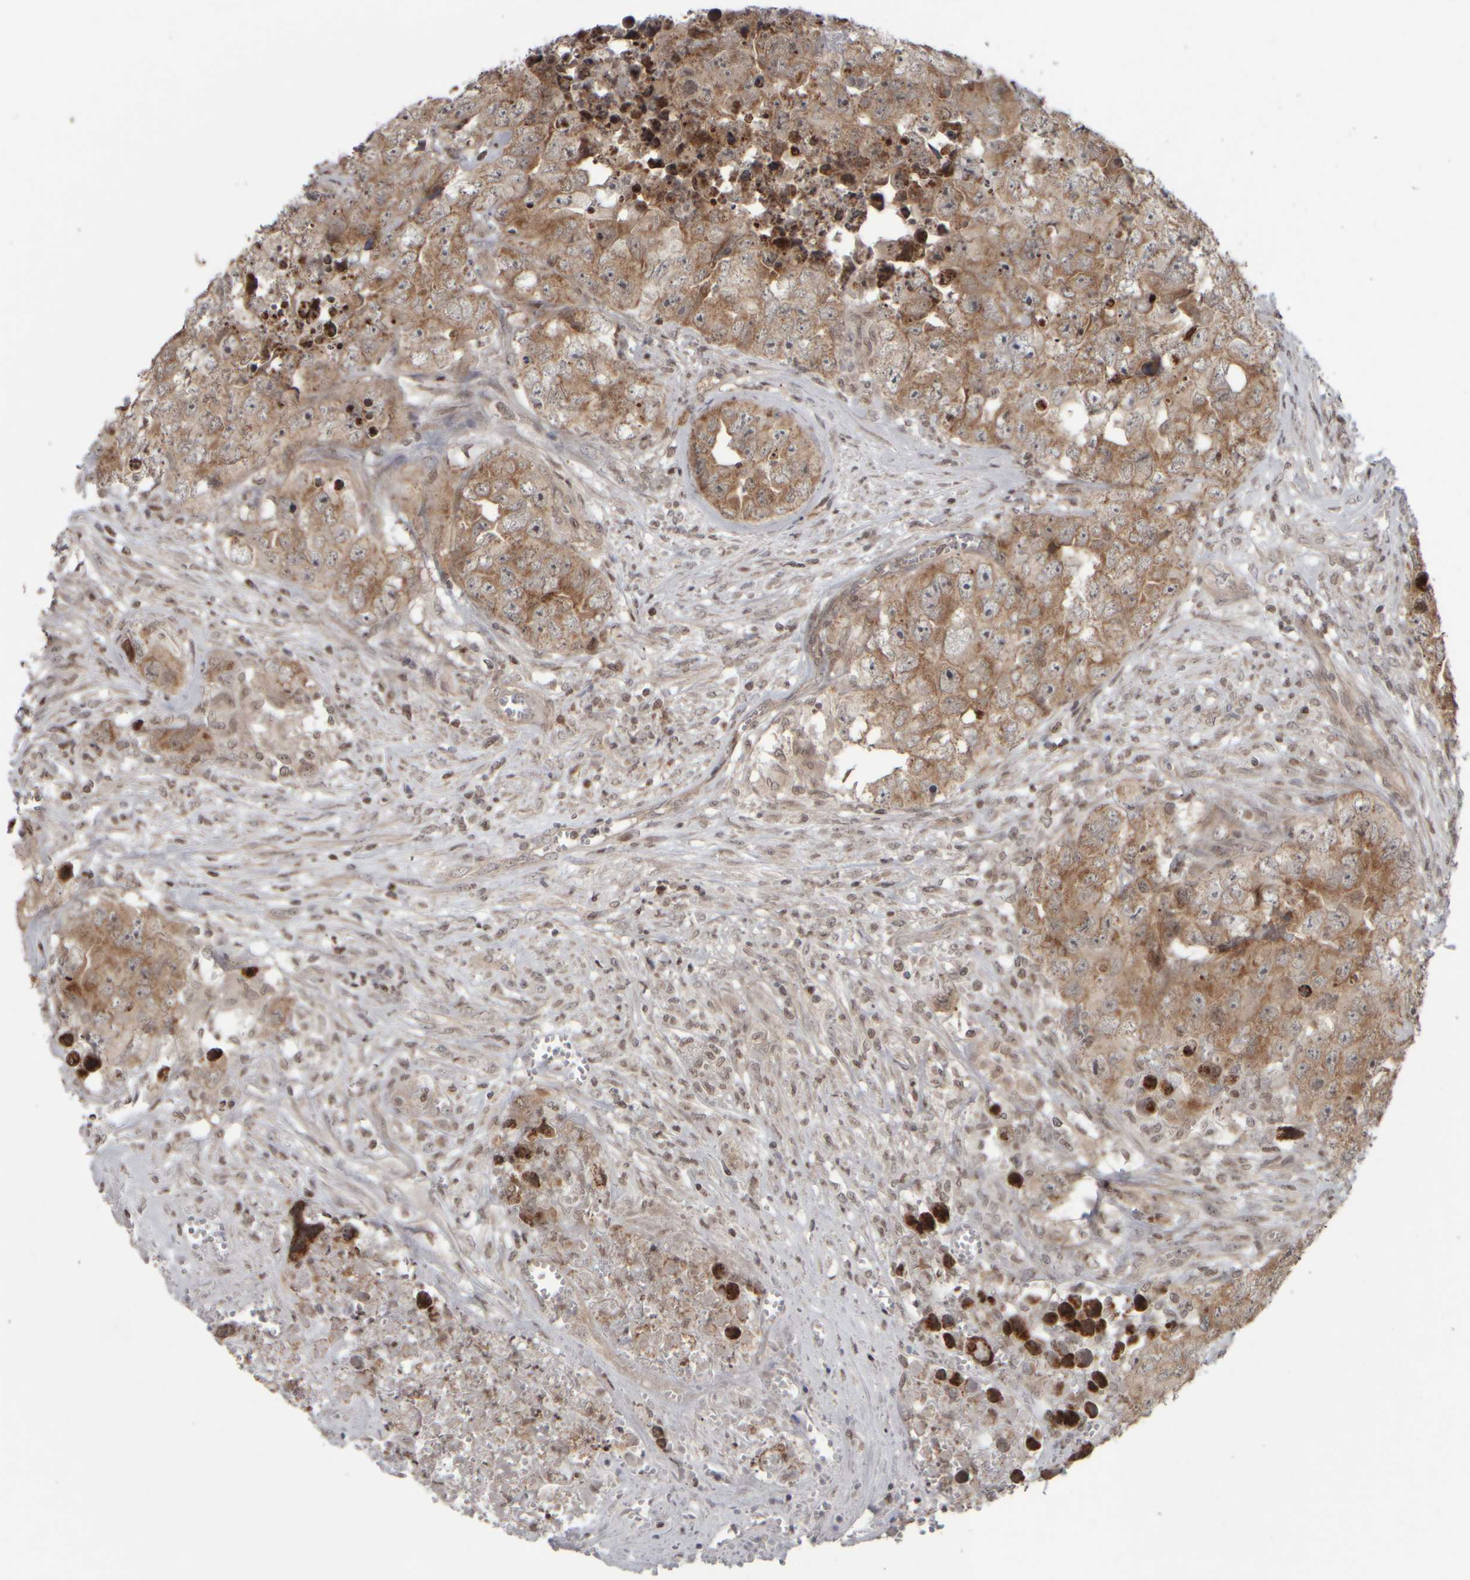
{"staining": {"intensity": "moderate", "quantity": ">75%", "location": "cytoplasmic/membranous"}, "tissue": "testis cancer", "cell_type": "Tumor cells", "image_type": "cancer", "snomed": [{"axis": "morphology", "description": "Seminoma, NOS"}, {"axis": "morphology", "description": "Carcinoma, Embryonal, NOS"}, {"axis": "topography", "description": "Testis"}], "caption": "Moderate cytoplasmic/membranous protein positivity is identified in about >75% of tumor cells in embryonal carcinoma (testis). (DAB = brown stain, brightfield microscopy at high magnification).", "gene": "CWC27", "patient": {"sex": "male", "age": 43}}